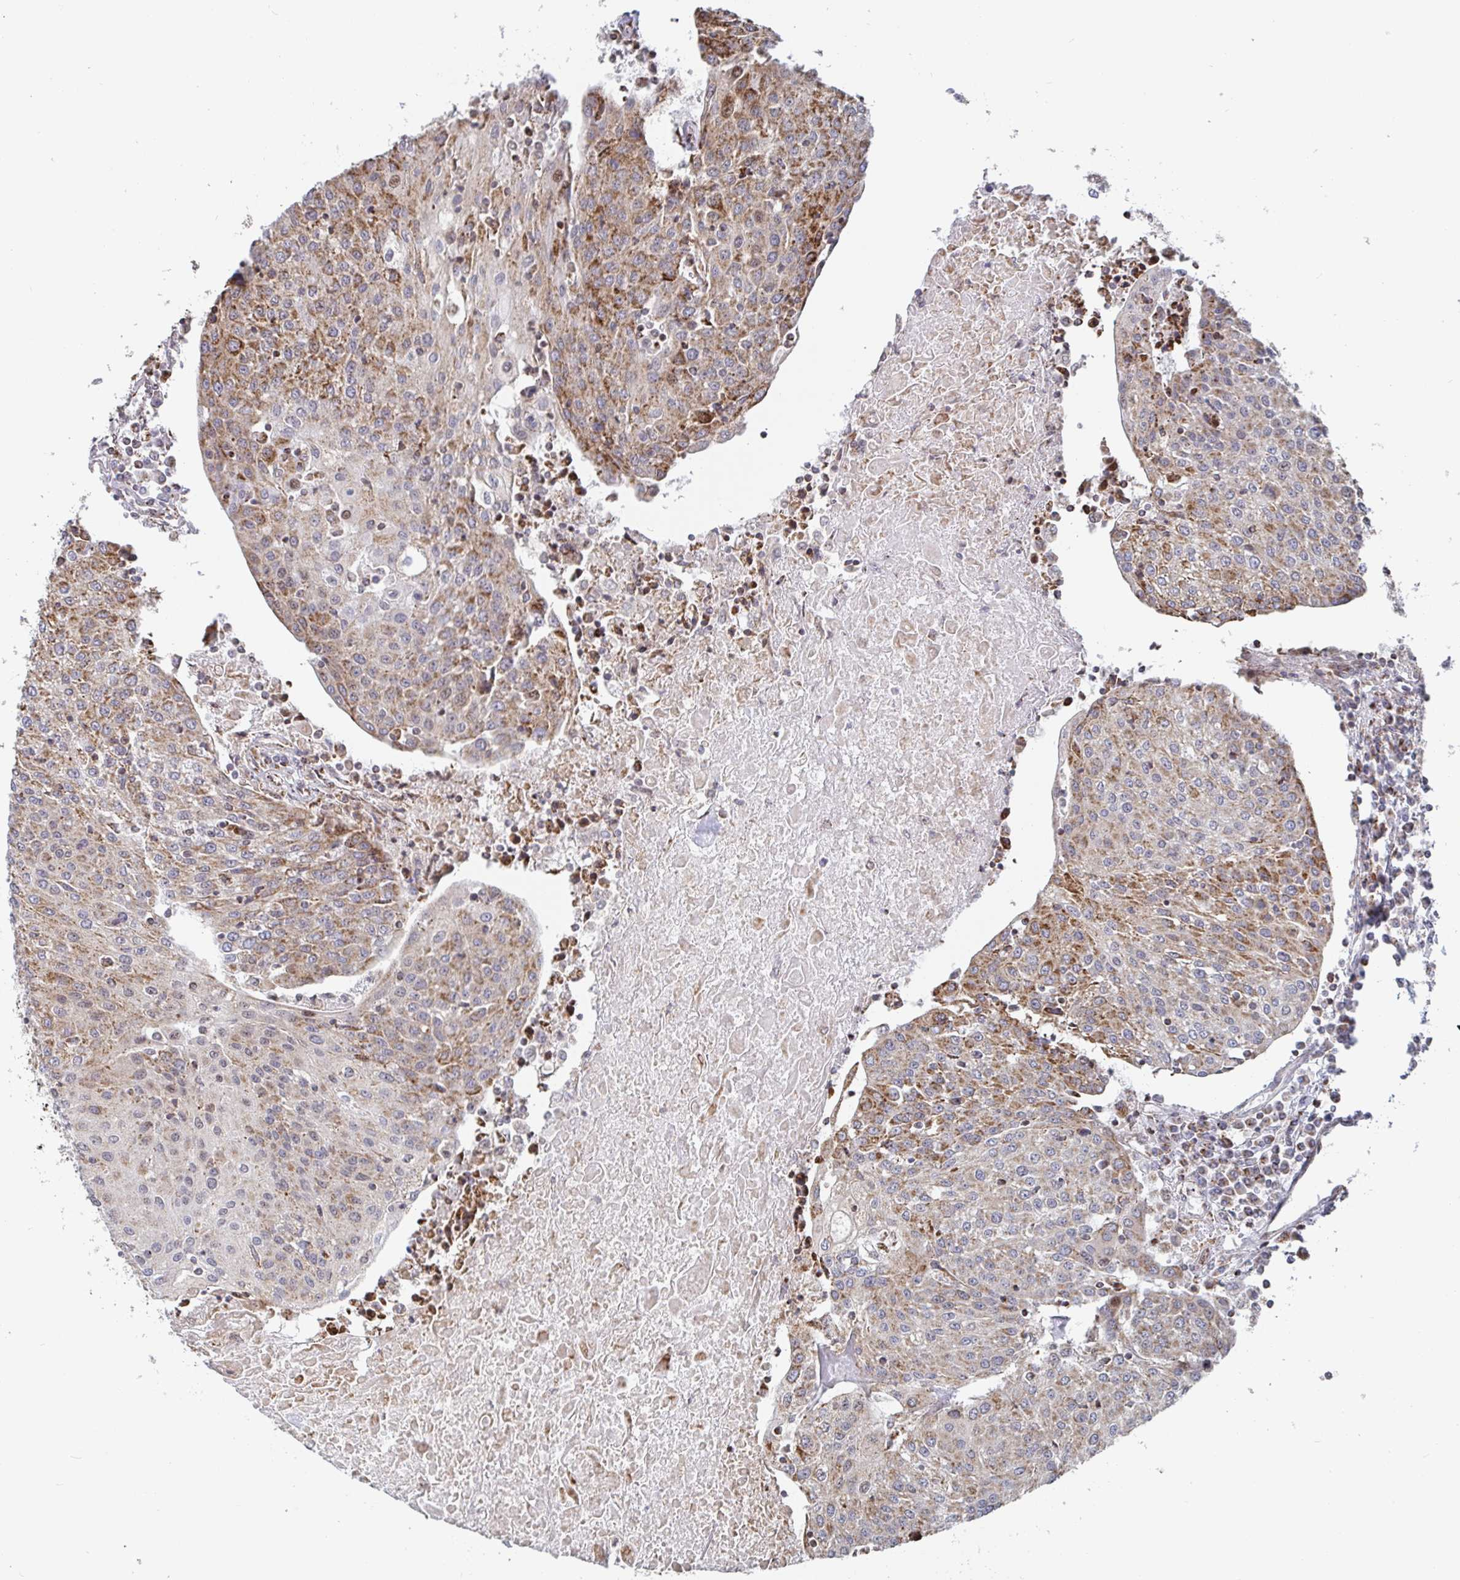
{"staining": {"intensity": "moderate", "quantity": ">75%", "location": "cytoplasmic/membranous"}, "tissue": "urothelial cancer", "cell_type": "Tumor cells", "image_type": "cancer", "snomed": [{"axis": "morphology", "description": "Urothelial carcinoma, High grade"}, {"axis": "topography", "description": "Urinary bladder"}], "caption": "DAB immunohistochemical staining of human urothelial cancer demonstrates moderate cytoplasmic/membranous protein expression in about >75% of tumor cells.", "gene": "STARD8", "patient": {"sex": "female", "age": 85}}